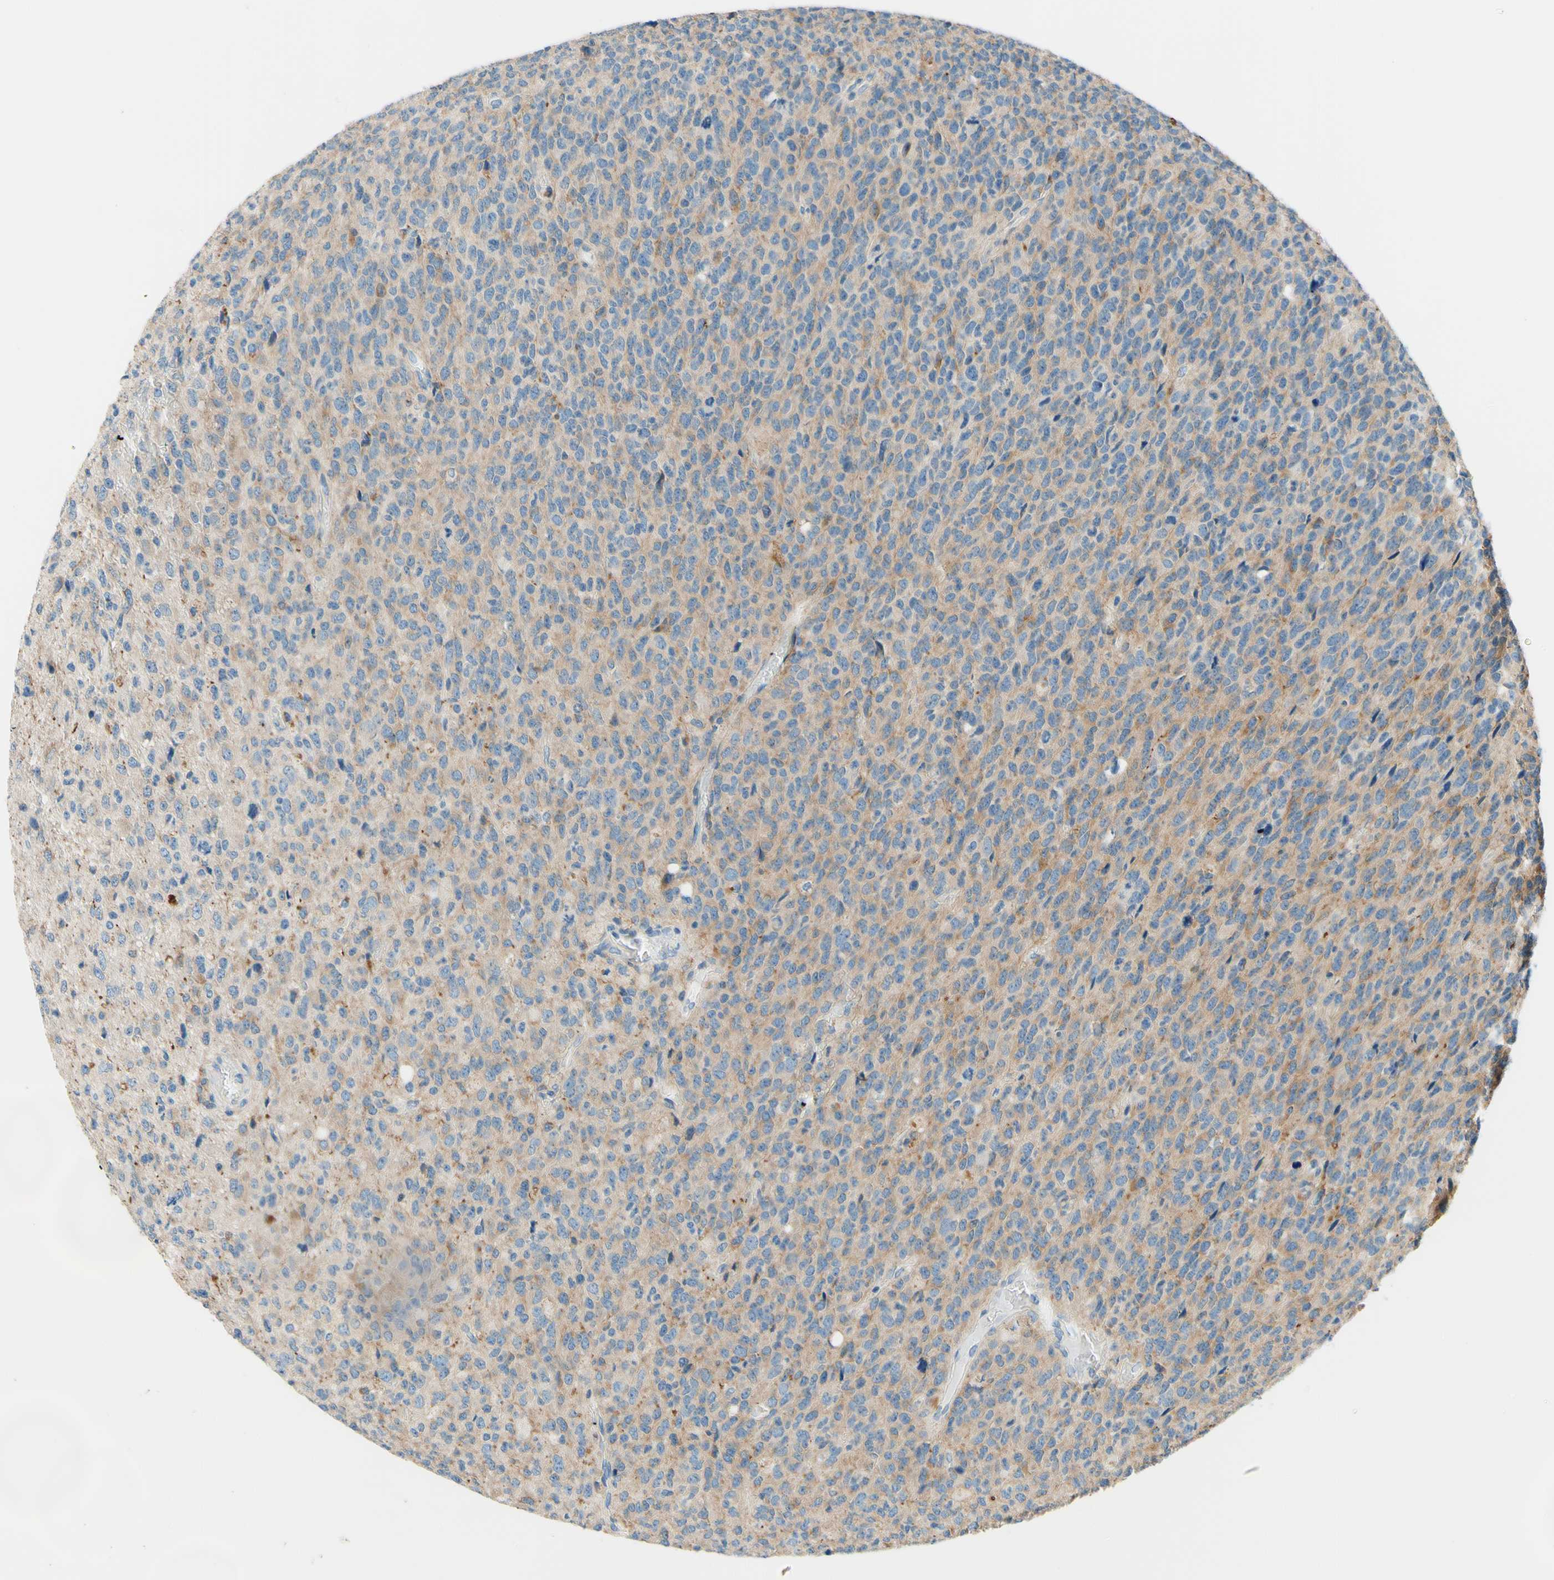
{"staining": {"intensity": "weak", "quantity": "<25%", "location": "cytoplasmic/membranous"}, "tissue": "glioma", "cell_type": "Tumor cells", "image_type": "cancer", "snomed": [{"axis": "morphology", "description": "Glioma, malignant, High grade"}, {"axis": "topography", "description": "pancreas cauda"}], "caption": "Micrograph shows no significant protein expression in tumor cells of malignant glioma (high-grade). The staining was performed using DAB to visualize the protein expression in brown, while the nuclei were stained in blue with hematoxylin (Magnification: 20x).", "gene": "SIGLEC9", "patient": {"sex": "male", "age": 60}}